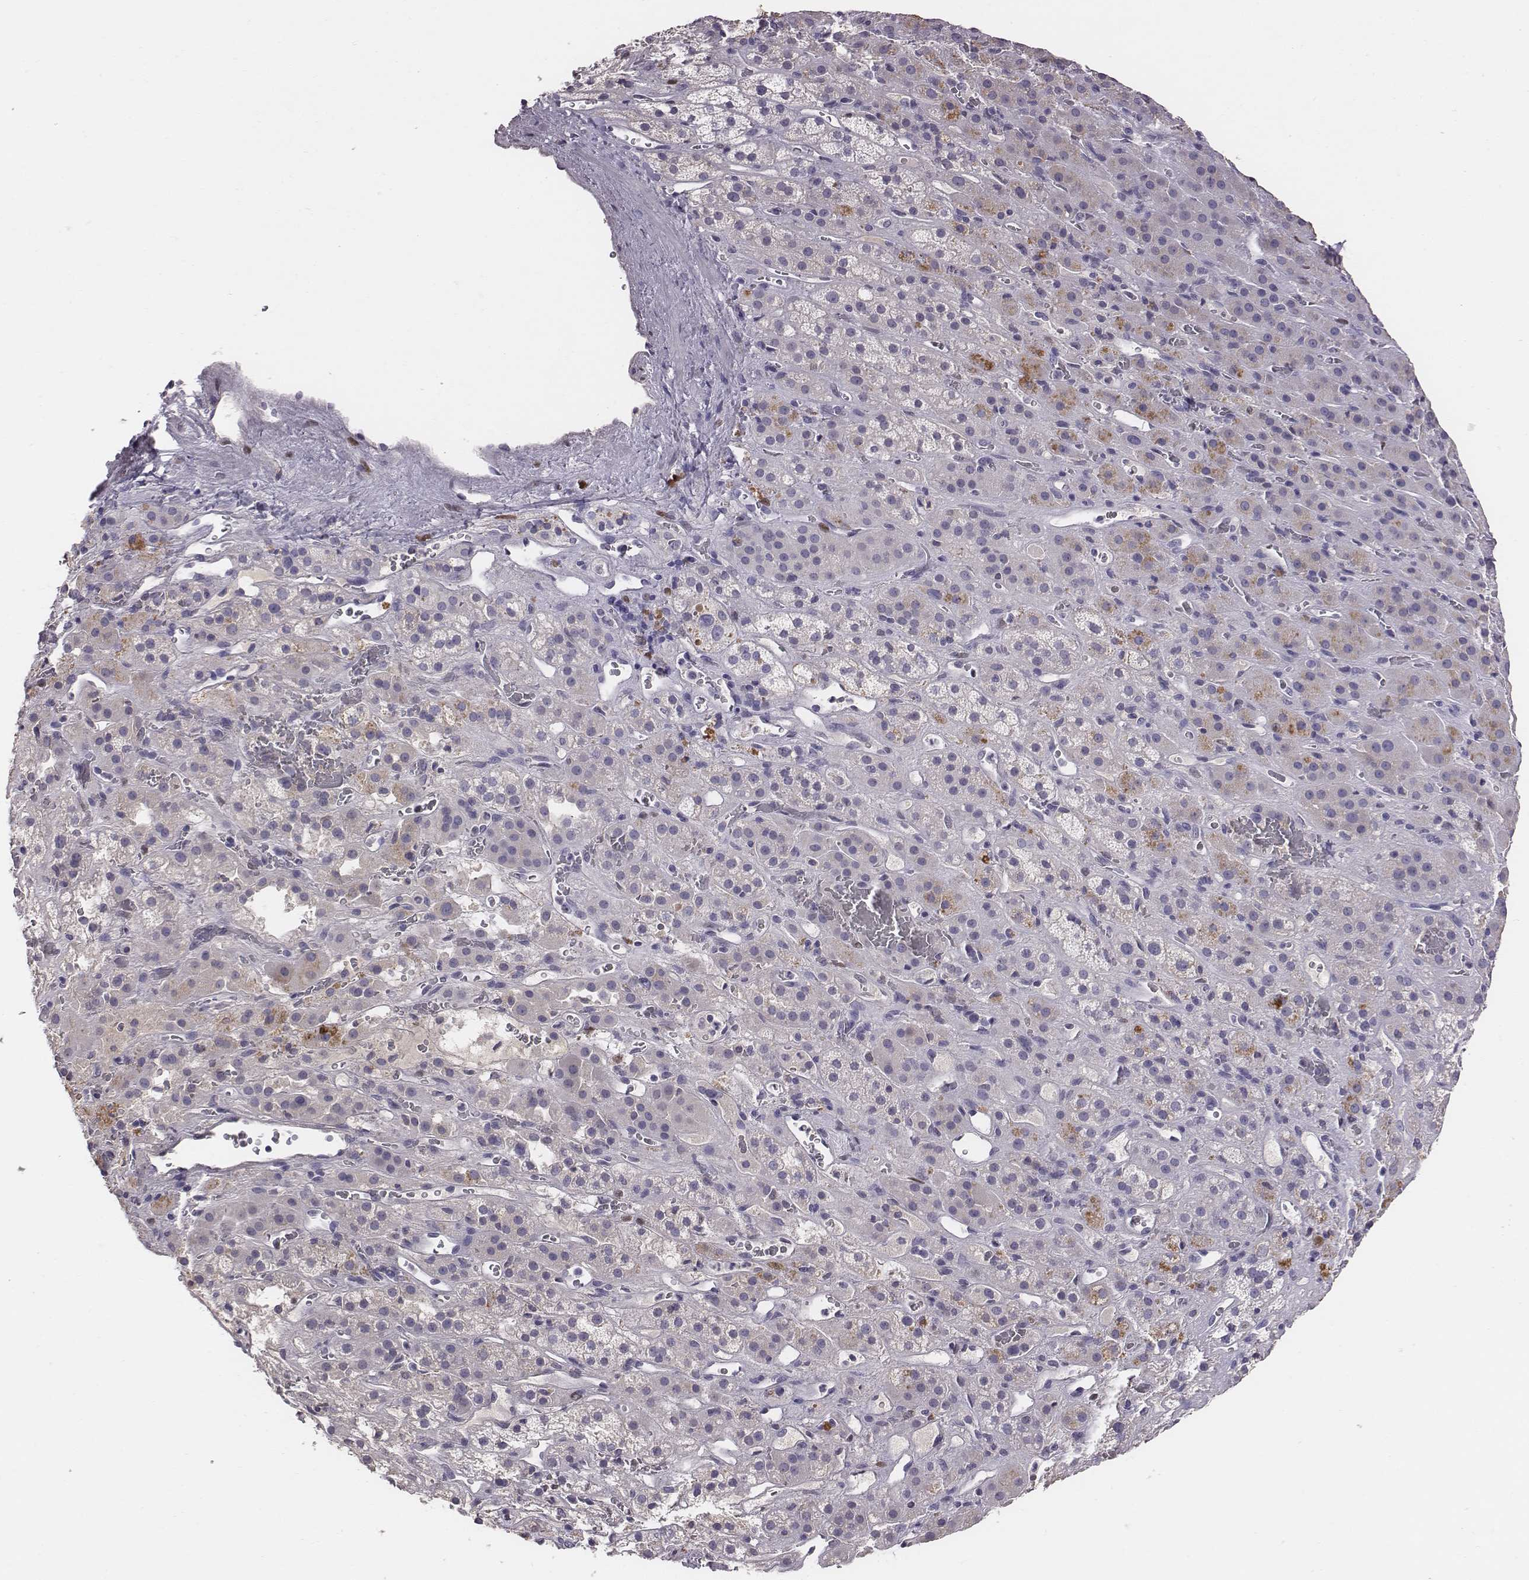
{"staining": {"intensity": "negative", "quantity": "none", "location": "none"}, "tissue": "adrenal gland", "cell_type": "Glandular cells", "image_type": "normal", "snomed": [{"axis": "morphology", "description": "Normal tissue, NOS"}, {"axis": "topography", "description": "Adrenal gland"}], "caption": "This is a histopathology image of immunohistochemistry staining of benign adrenal gland, which shows no positivity in glandular cells. The staining is performed using DAB brown chromogen with nuclei counter-stained in using hematoxylin.", "gene": "EN1", "patient": {"sex": "male", "age": 57}}